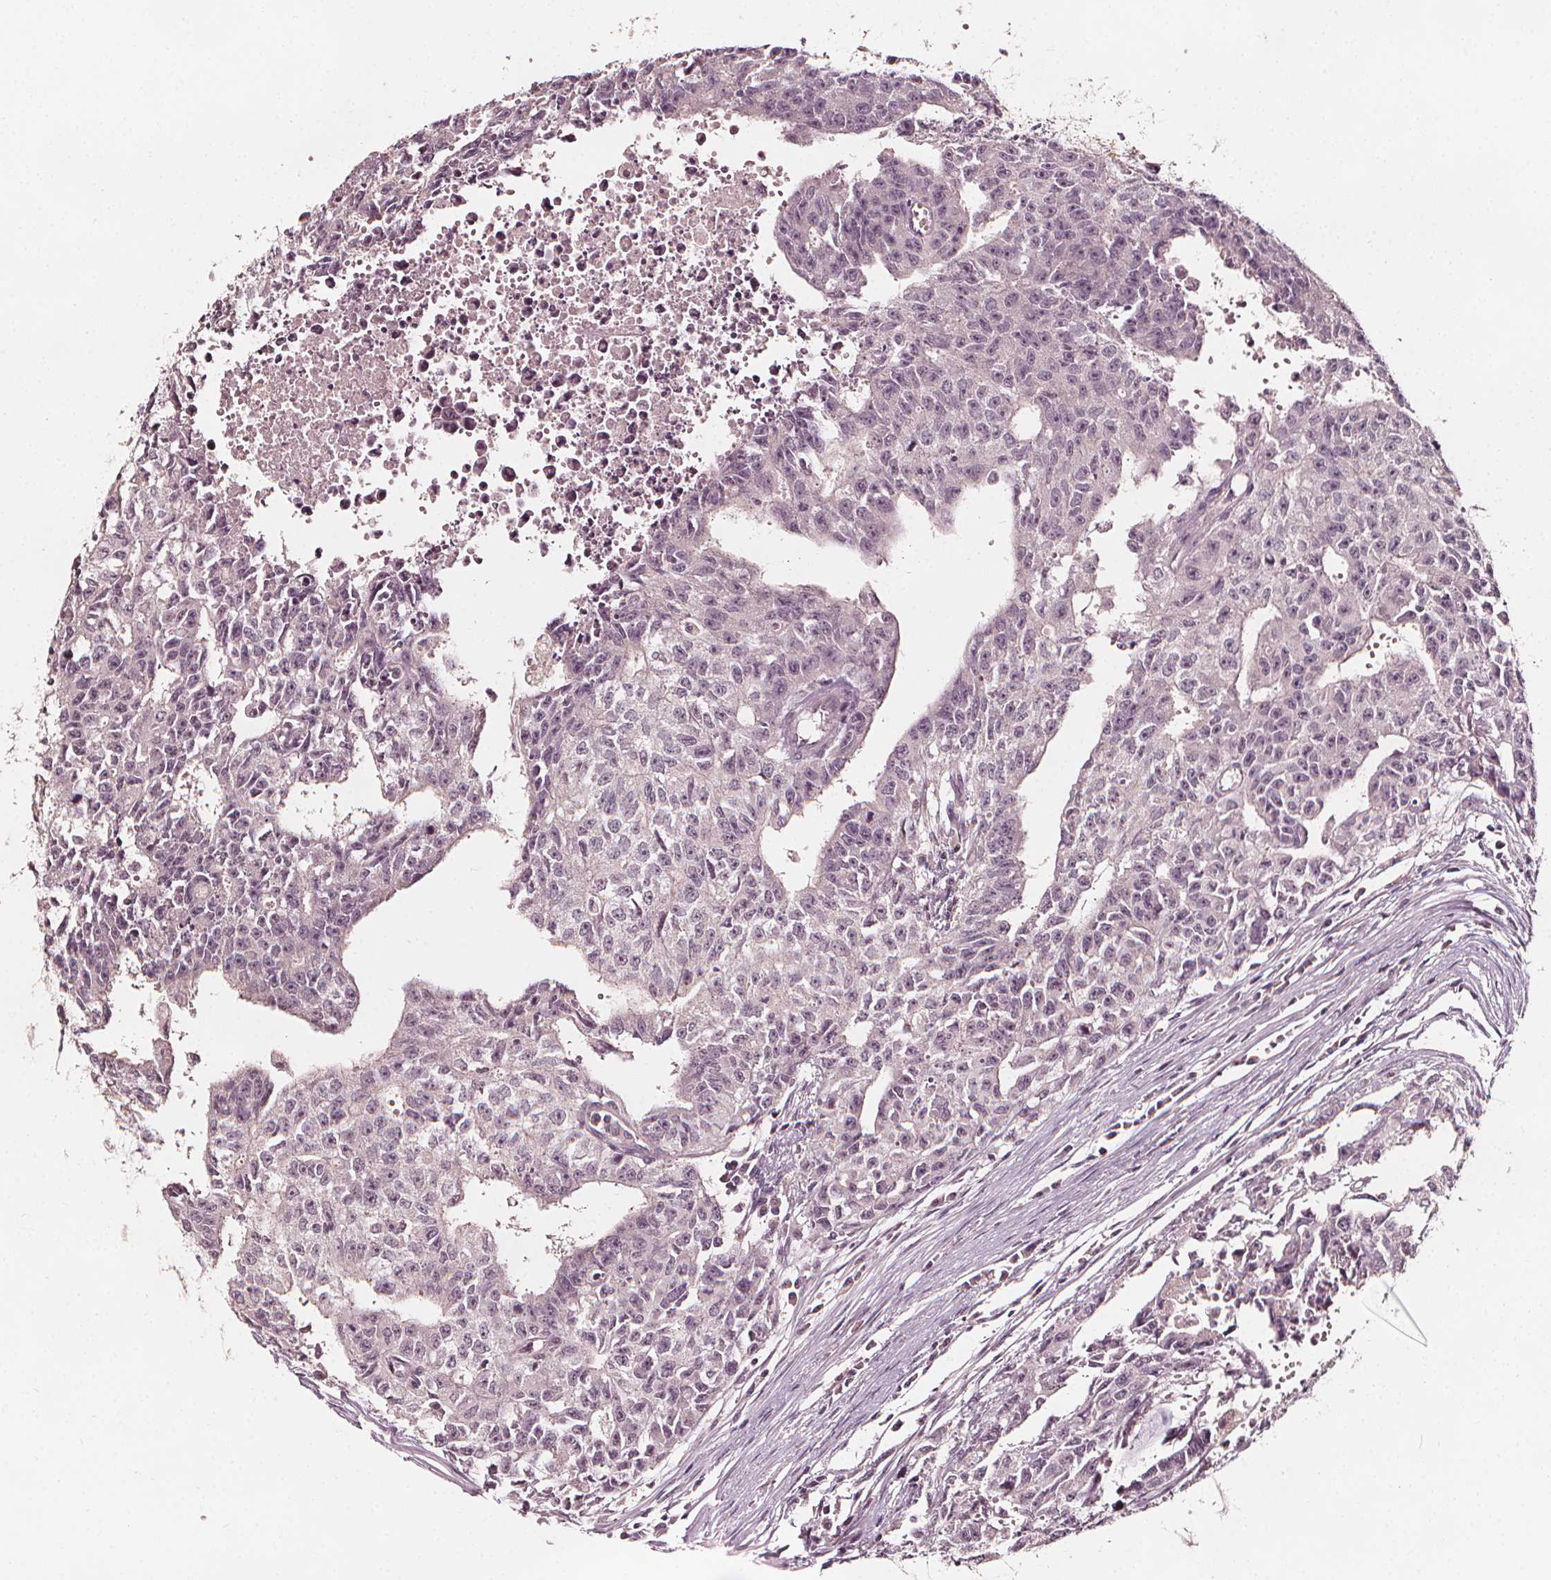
{"staining": {"intensity": "negative", "quantity": "none", "location": "none"}, "tissue": "testis cancer", "cell_type": "Tumor cells", "image_type": "cancer", "snomed": [{"axis": "morphology", "description": "Carcinoma, Embryonal, NOS"}, {"axis": "morphology", "description": "Teratoma, malignant, NOS"}, {"axis": "topography", "description": "Testis"}], "caption": "Immunohistochemistry of testis malignant teratoma exhibits no staining in tumor cells.", "gene": "NPC1L1", "patient": {"sex": "male", "age": 24}}